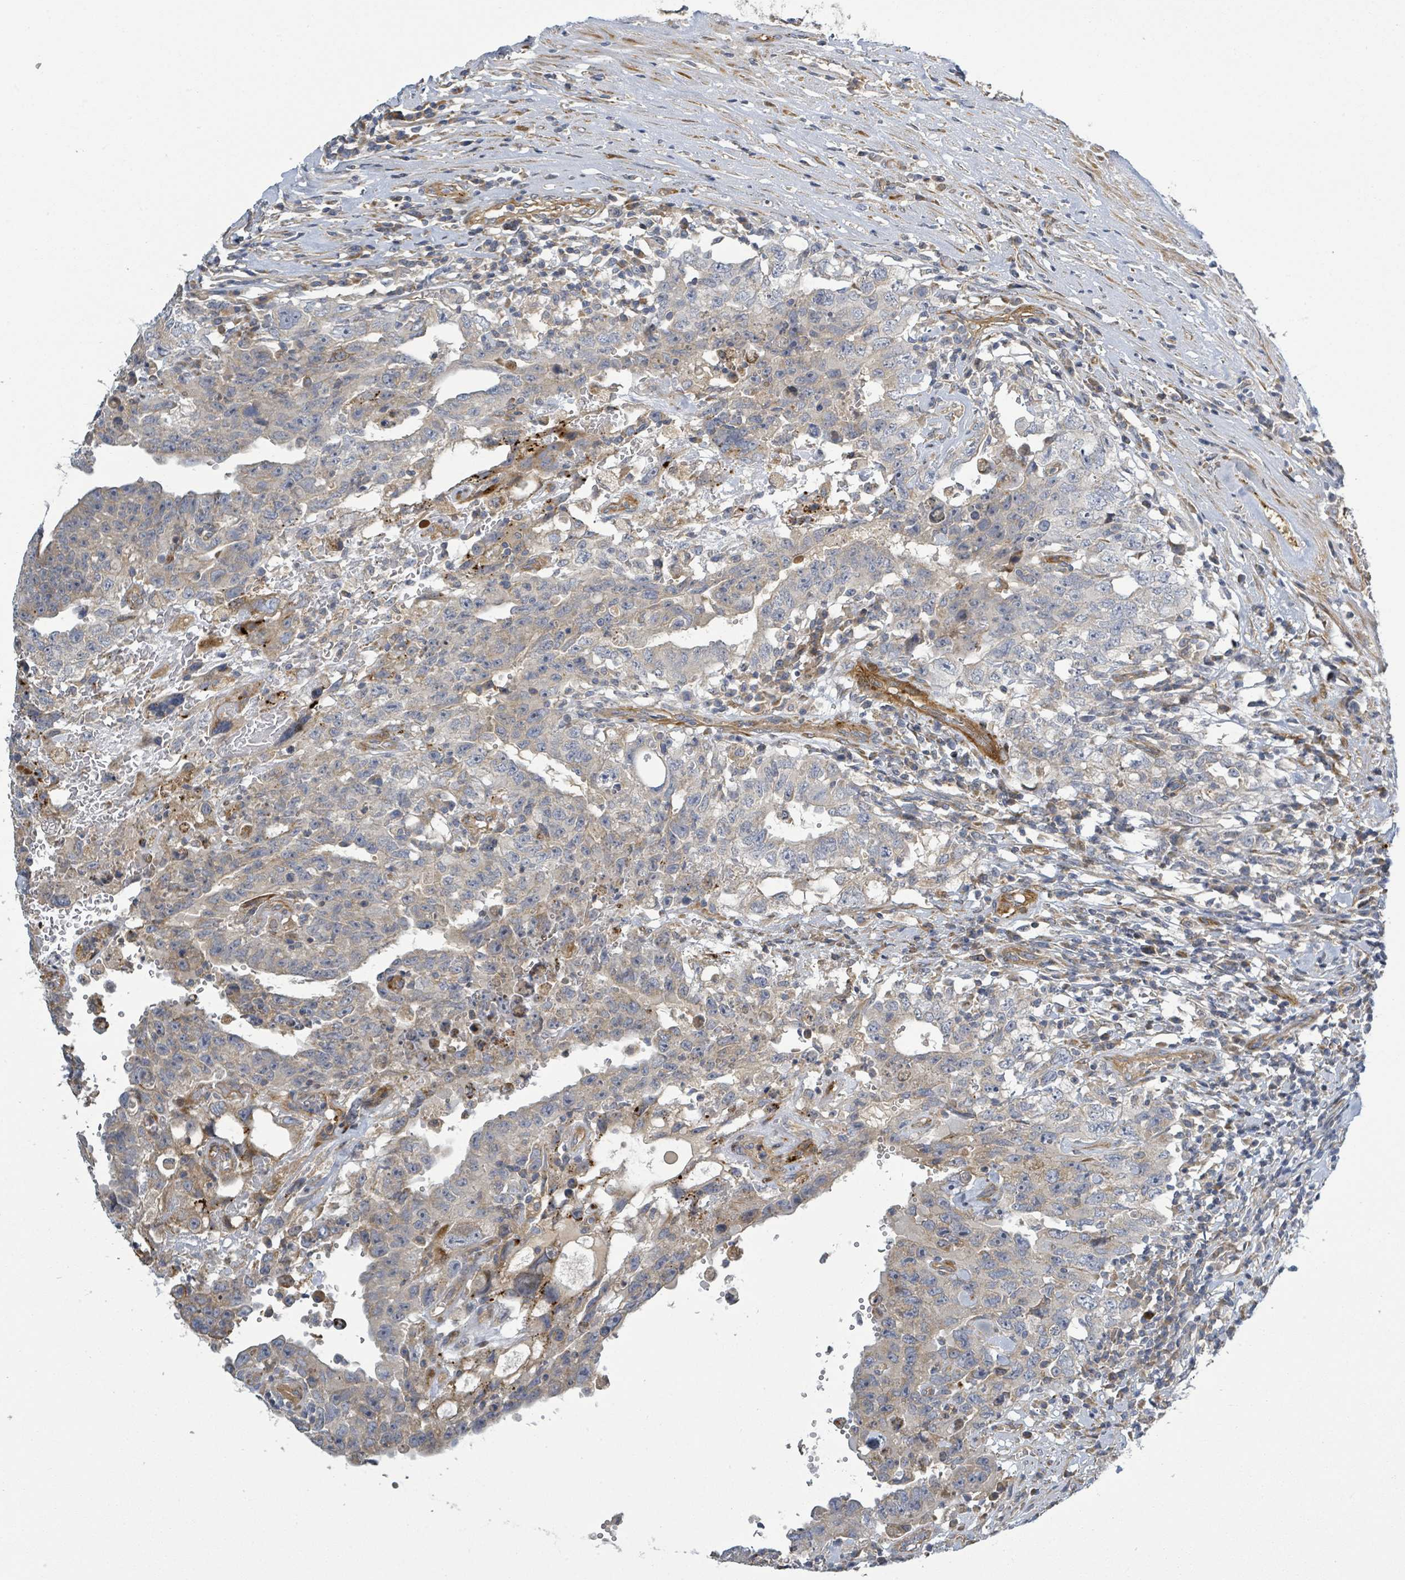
{"staining": {"intensity": "weak", "quantity": "<25%", "location": "cytoplasmic/membranous"}, "tissue": "testis cancer", "cell_type": "Tumor cells", "image_type": "cancer", "snomed": [{"axis": "morphology", "description": "Carcinoma, Embryonal, NOS"}, {"axis": "topography", "description": "Testis"}], "caption": "Human testis cancer (embryonal carcinoma) stained for a protein using IHC reveals no expression in tumor cells.", "gene": "CFAP210", "patient": {"sex": "male", "age": 26}}